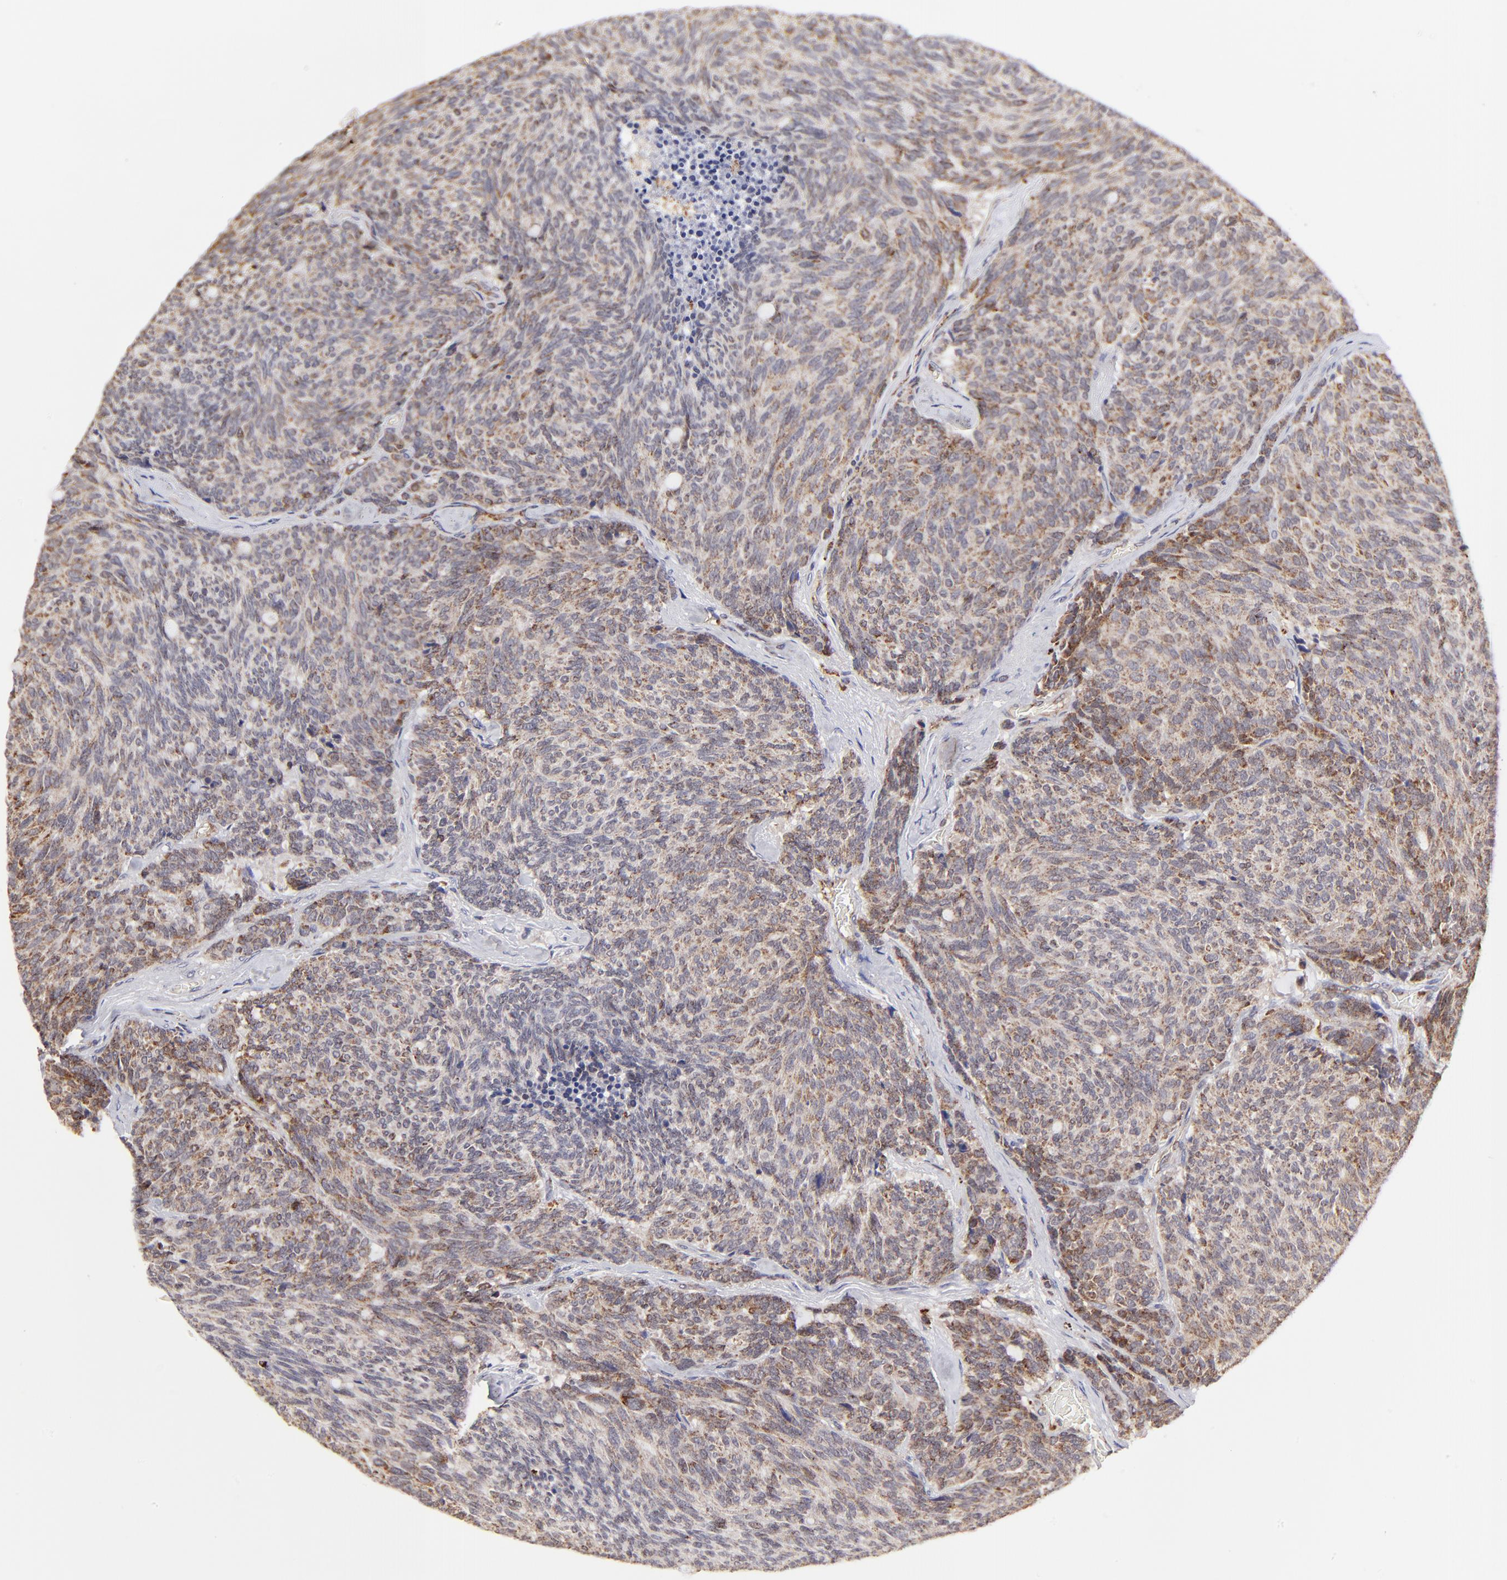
{"staining": {"intensity": "moderate", "quantity": "25%-75%", "location": "cytoplasmic/membranous"}, "tissue": "carcinoid", "cell_type": "Tumor cells", "image_type": "cancer", "snomed": [{"axis": "morphology", "description": "Carcinoid, malignant, NOS"}, {"axis": "topography", "description": "Pancreas"}], "caption": "Malignant carcinoid stained with a brown dye demonstrates moderate cytoplasmic/membranous positive positivity in approximately 25%-75% of tumor cells.", "gene": "MAP2K7", "patient": {"sex": "female", "age": 54}}